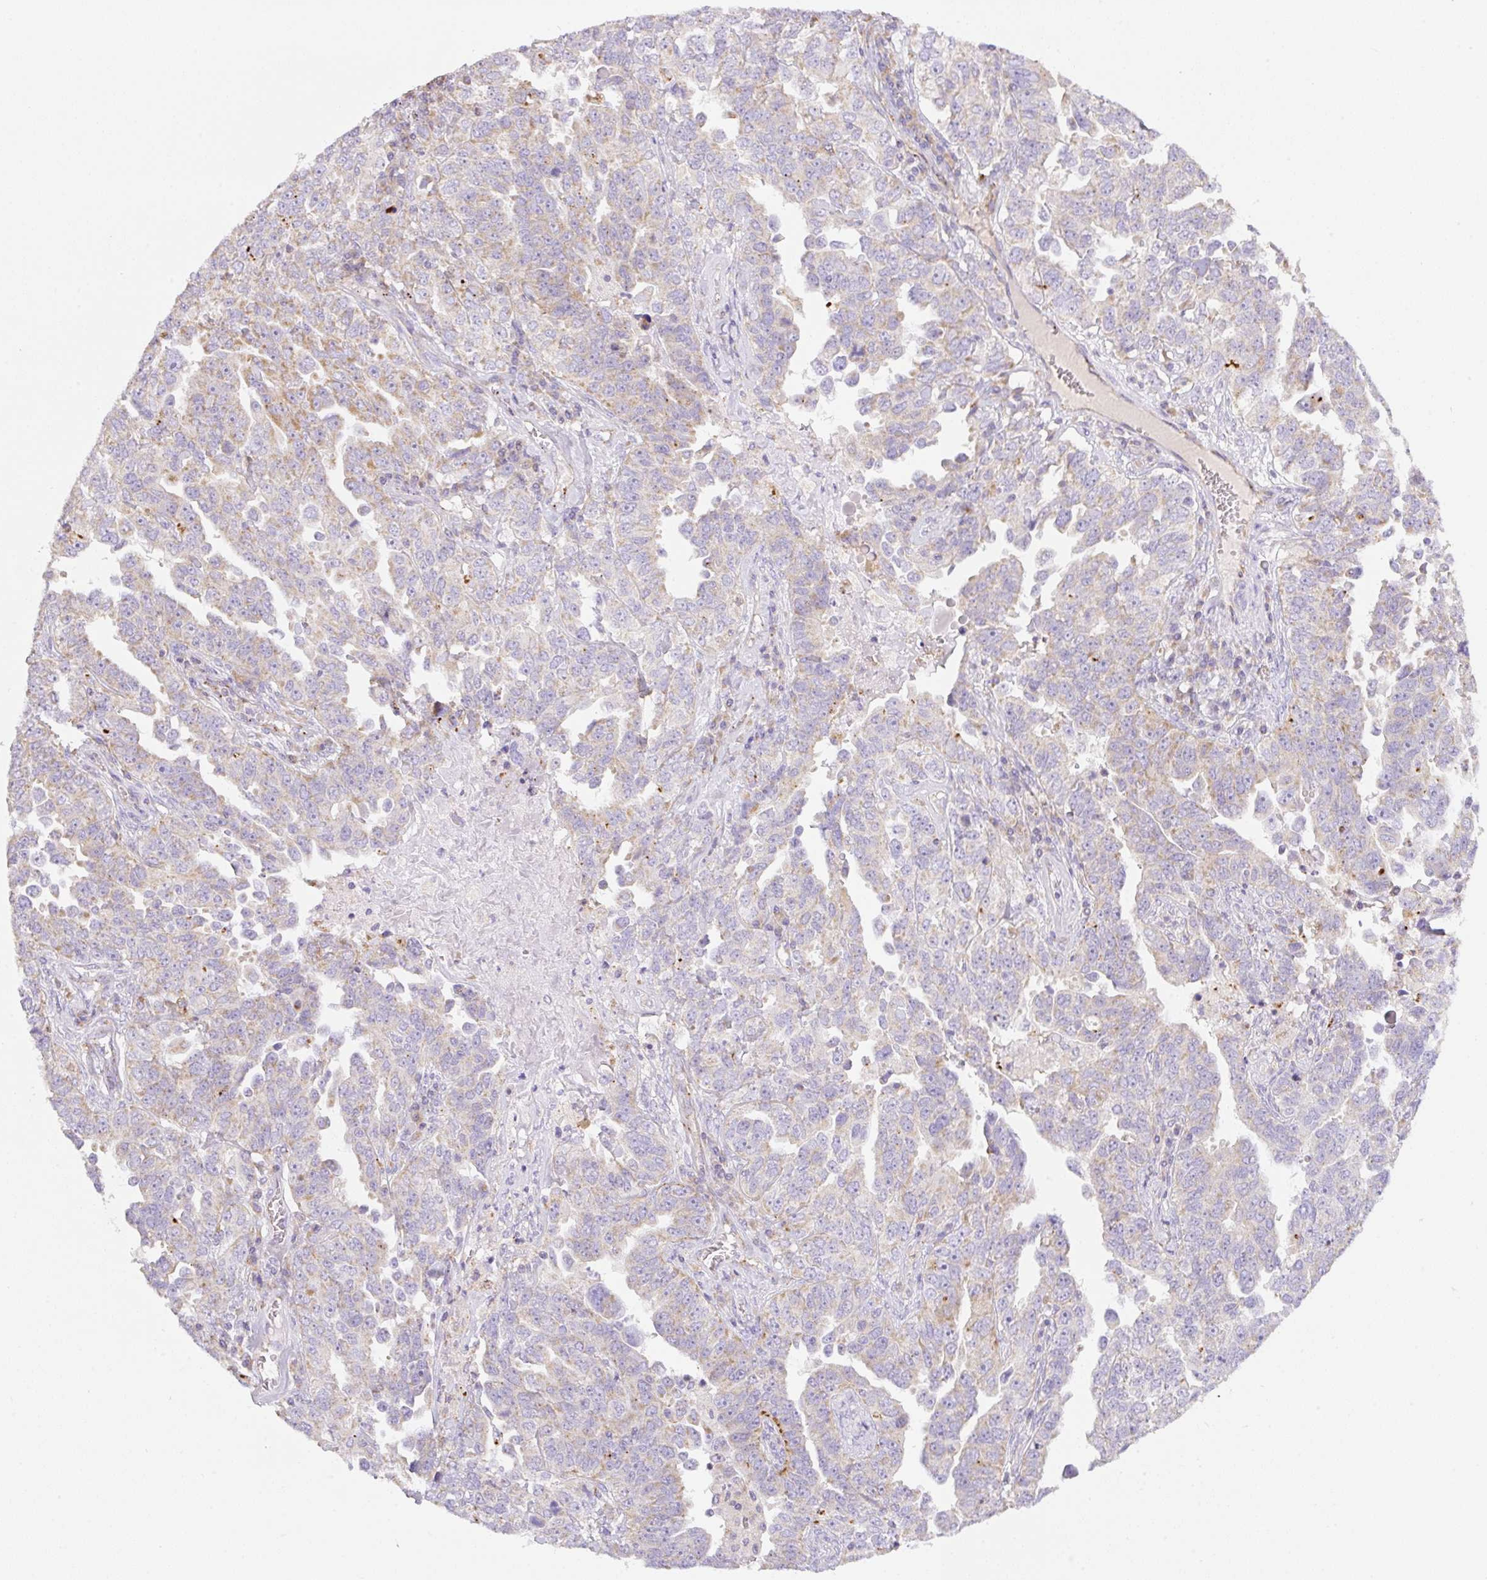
{"staining": {"intensity": "negative", "quantity": "none", "location": "none"}, "tissue": "ovarian cancer", "cell_type": "Tumor cells", "image_type": "cancer", "snomed": [{"axis": "morphology", "description": "Carcinoma, endometroid"}, {"axis": "topography", "description": "Ovary"}], "caption": "Tumor cells are negative for brown protein staining in endometroid carcinoma (ovarian). (DAB IHC with hematoxylin counter stain).", "gene": "CLEC3A", "patient": {"sex": "female", "age": 62}}